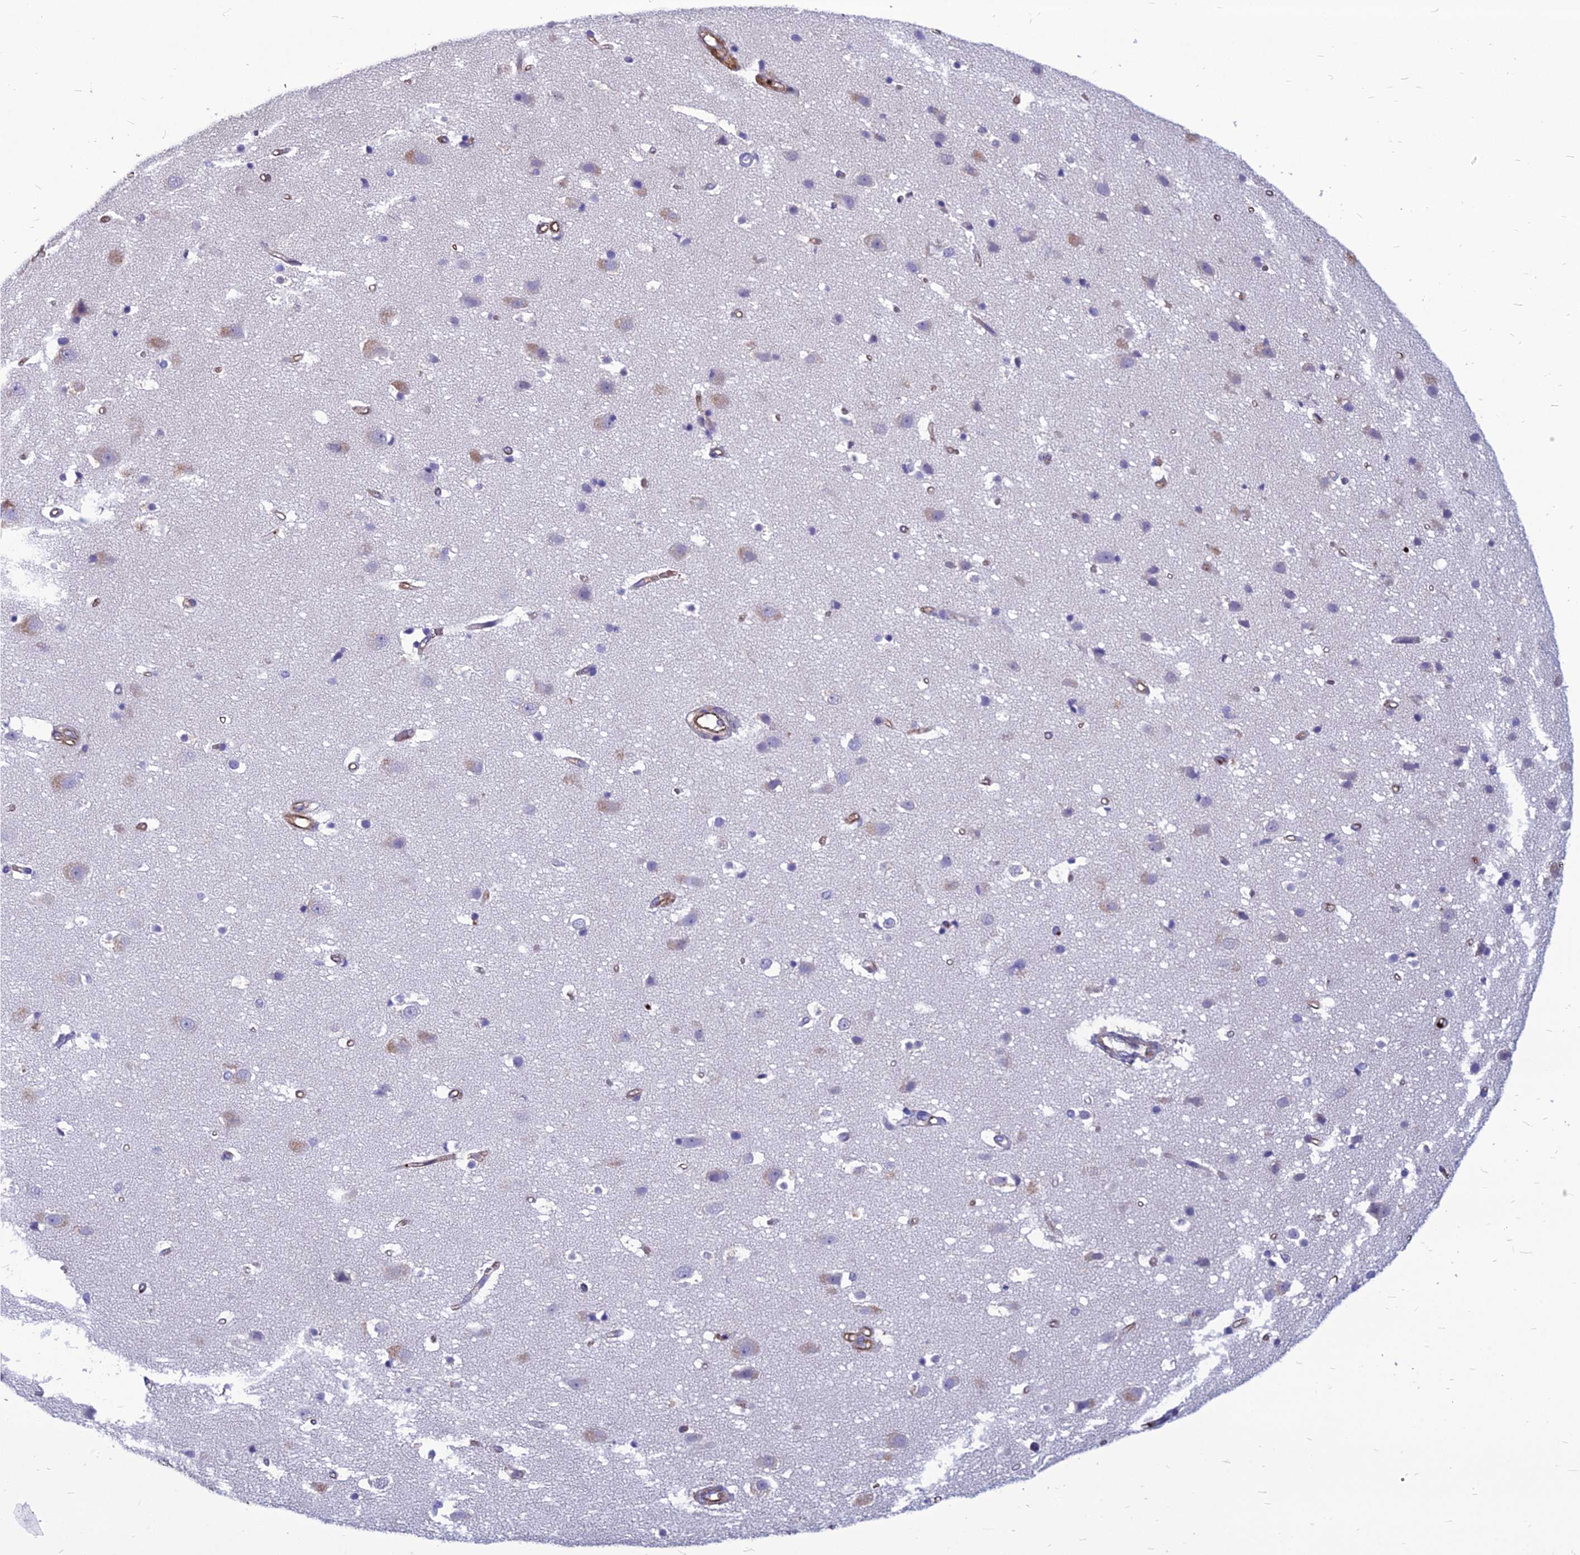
{"staining": {"intensity": "weak", "quantity": "25%-75%", "location": "cytoplasmic/membranous"}, "tissue": "cerebral cortex", "cell_type": "Endothelial cells", "image_type": "normal", "snomed": [{"axis": "morphology", "description": "Normal tissue, NOS"}, {"axis": "topography", "description": "Cerebral cortex"}], "caption": "Protein analysis of benign cerebral cortex demonstrates weak cytoplasmic/membranous staining in about 25%-75% of endothelial cells. (Brightfield microscopy of DAB IHC at high magnification).", "gene": "PSMD11", "patient": {"sex": "male", "age": 54}}